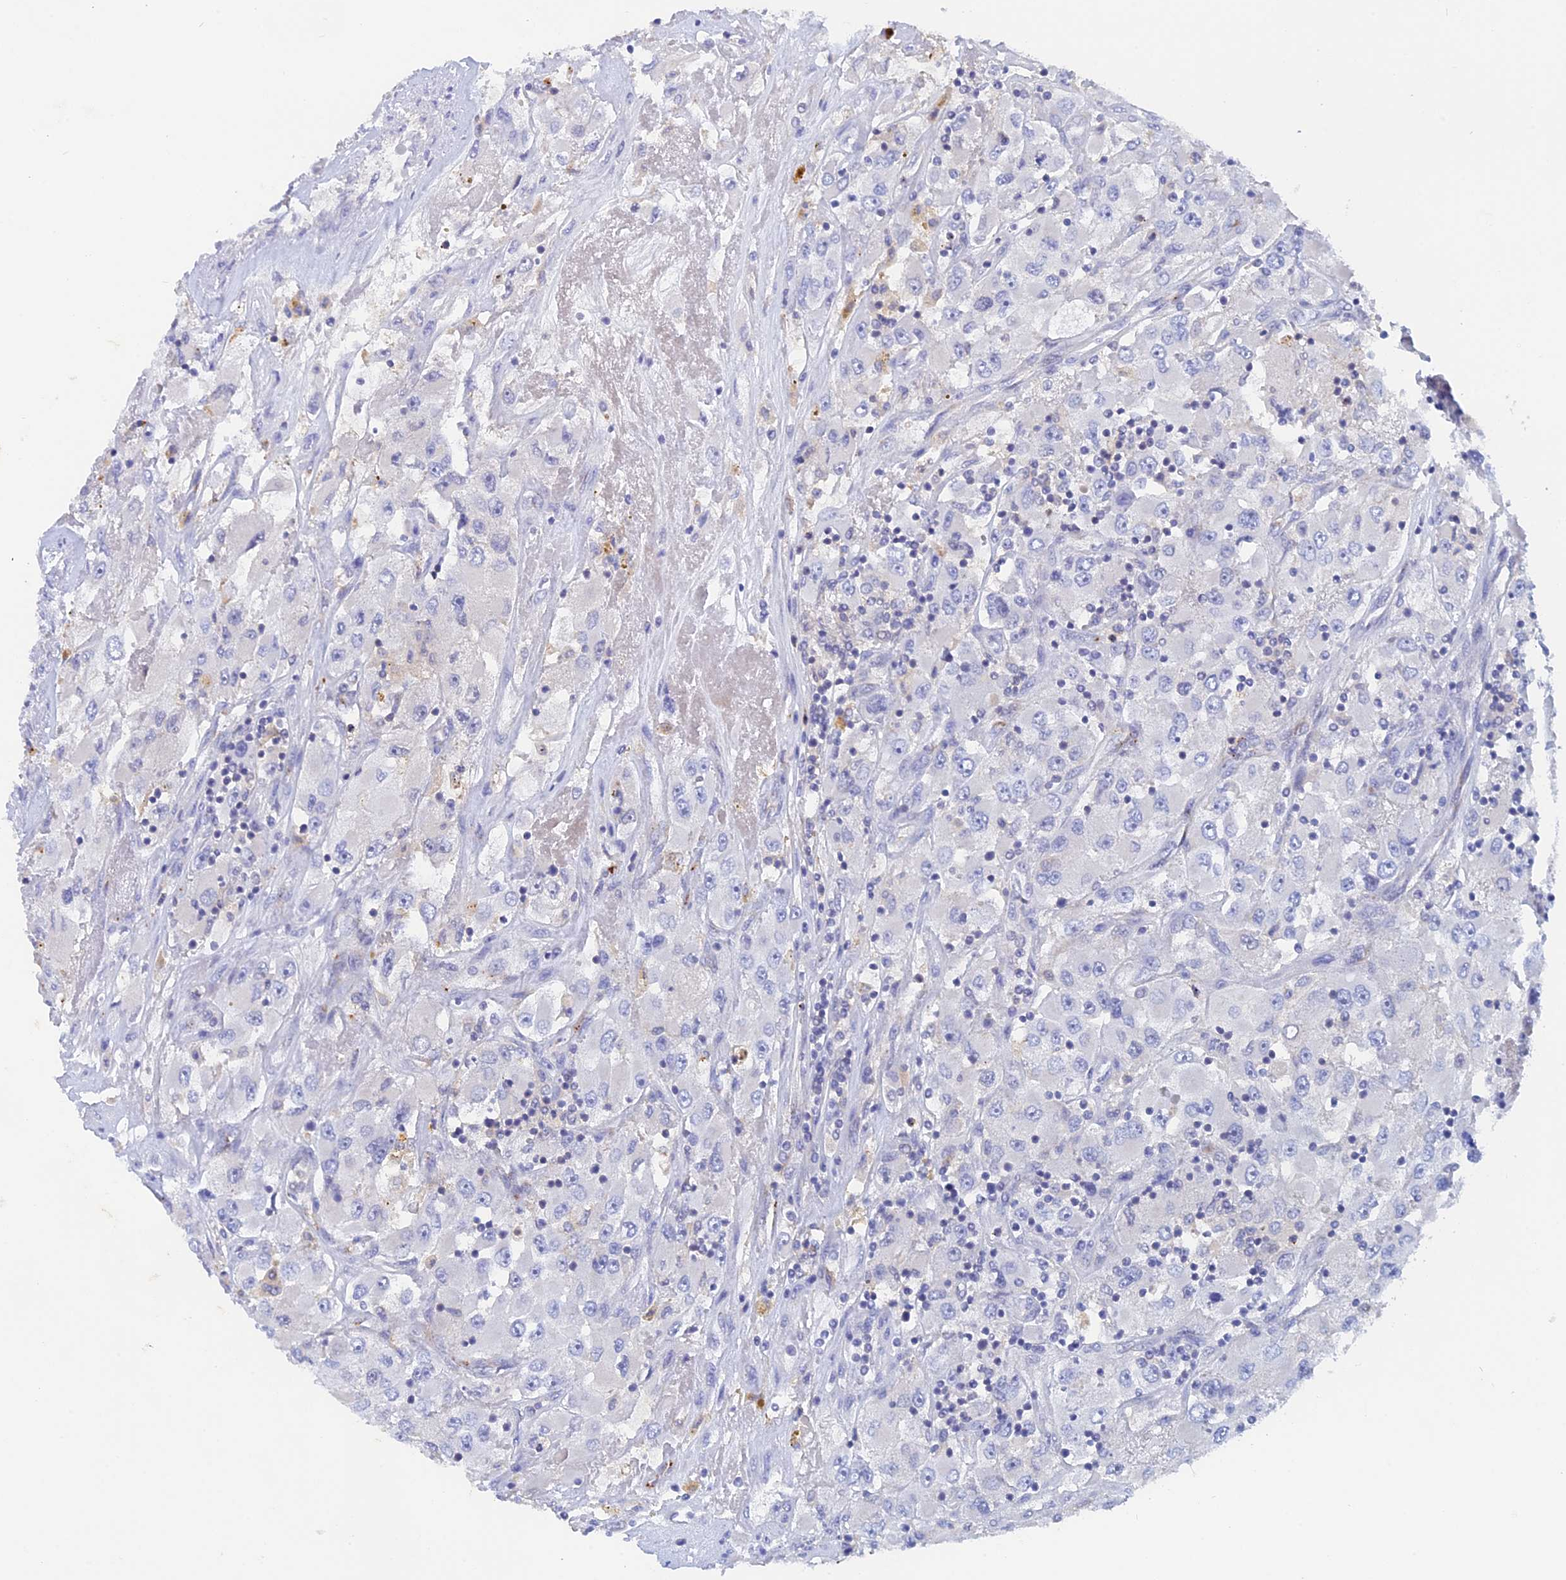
{"staining": {"intensity": "negative", "quantity": "none", "location": "none"}, "tissue": "renal cancer", "cell_type": "Tumor cells", "image_type": "cancer", "snomed": [{"axis": "morphology", "description": "Adenocarcinoma, NOS"}, {"axis": "topography", "description": "Kidney"}], "caption": "Immunohistochemistry image of neoplastic tissue: human renal cancer (adenocarcinoma) stained with DAB reveals no significant protein staining in tumor cells. The staining is performed using DAB brown chromogen with nuclei counter-stained in using hematoxylin.", "gene": "ACP7", "patient": {"sex": "female", "age": 52}}